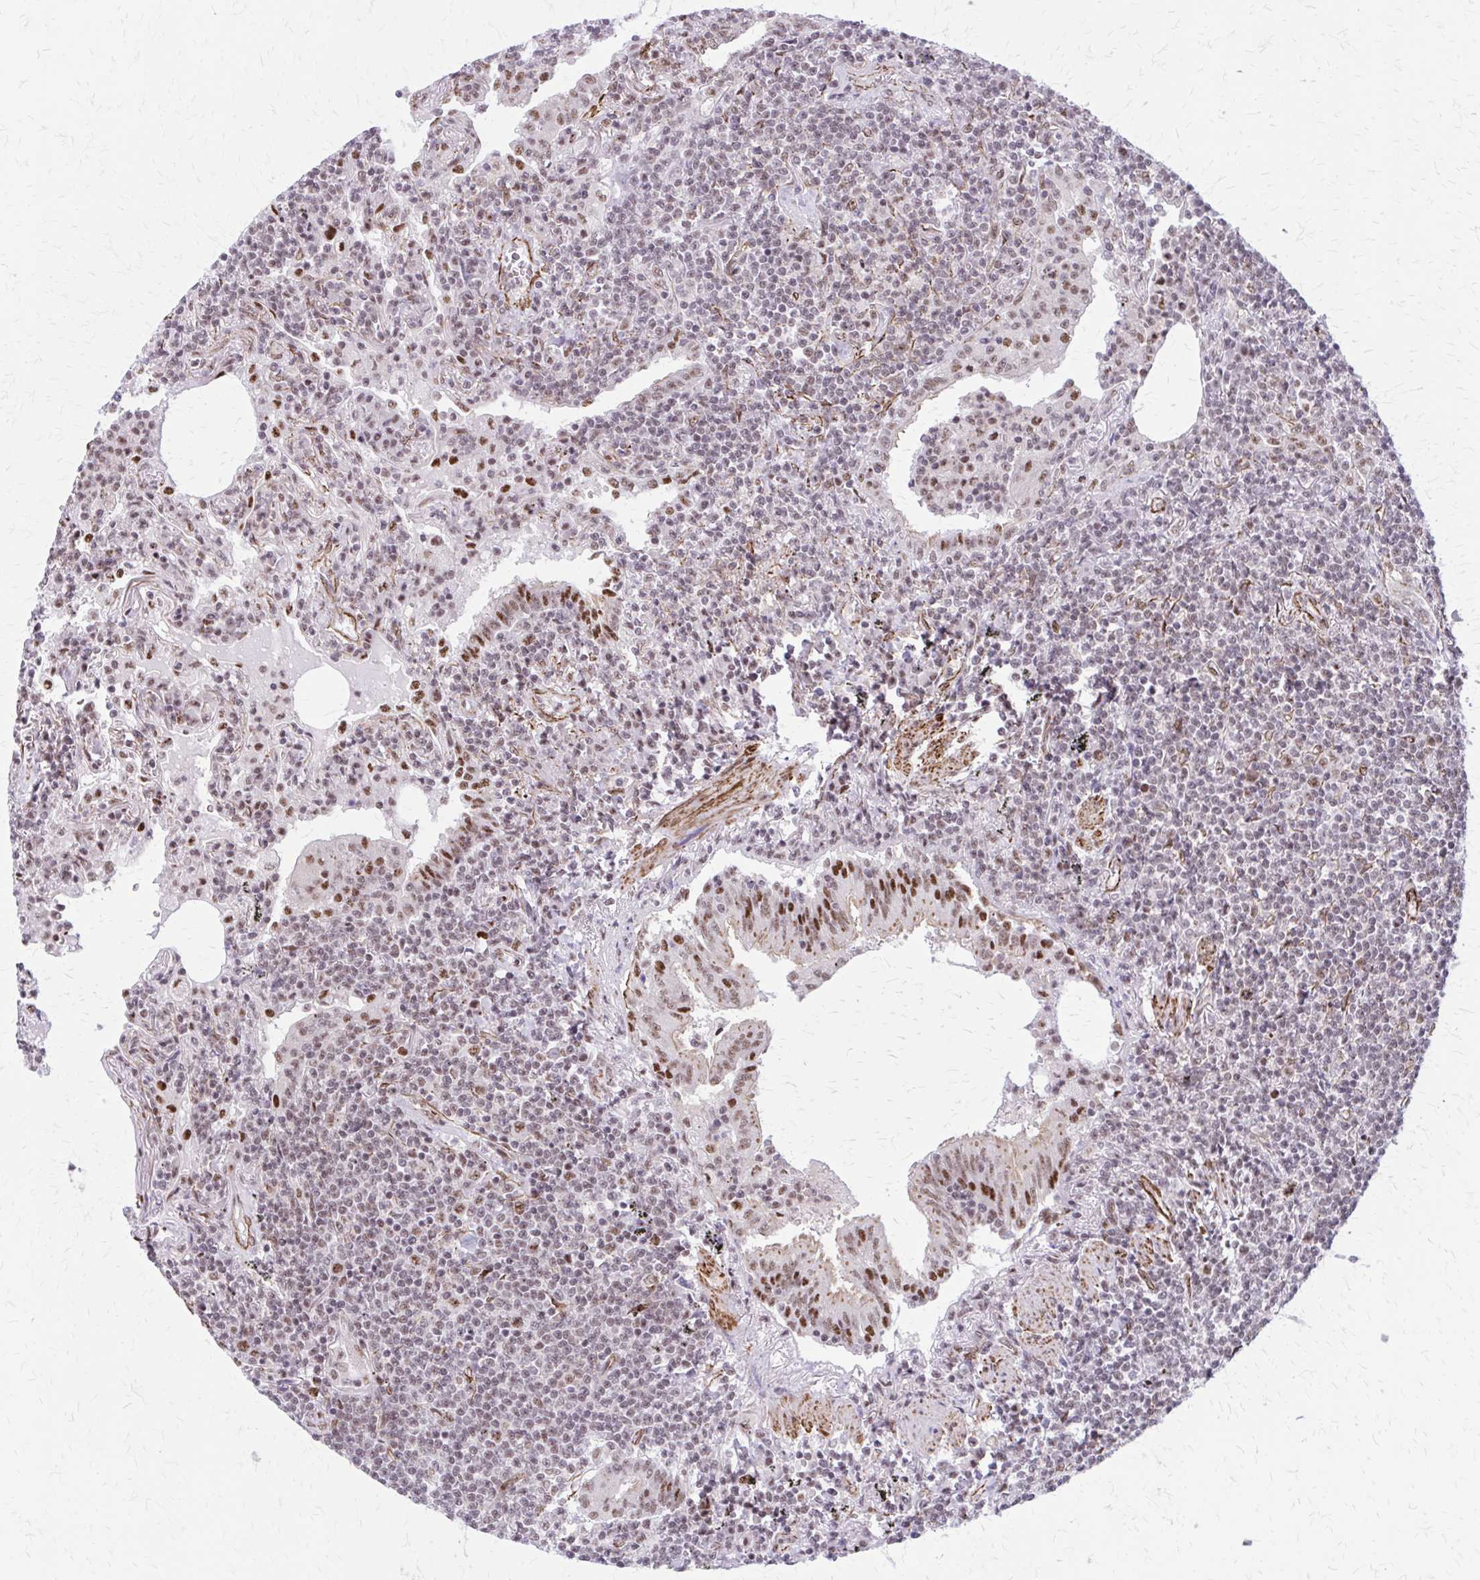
{"staining": {"intensity": "weak", "quantity": "25%-75%", "location": "nuclear"}, "tissue": "lymphoma", "cell_type": "Tumor cells", "image_type": "cancer", "snomed": [{"axis": "morphology", "description": "Malignant lymphoma, non-Hodgkin's type, Low grade"}, {"axis": "topography", "description": "Lung"}], "caption": "Immunohistochemical staining of lymphoma displays low levels of weak nuclear protein expression in approximately 25%-75% of tumor cells.", "gene": "NRBF2", "patient": {"sex": "female", "age": 71}}